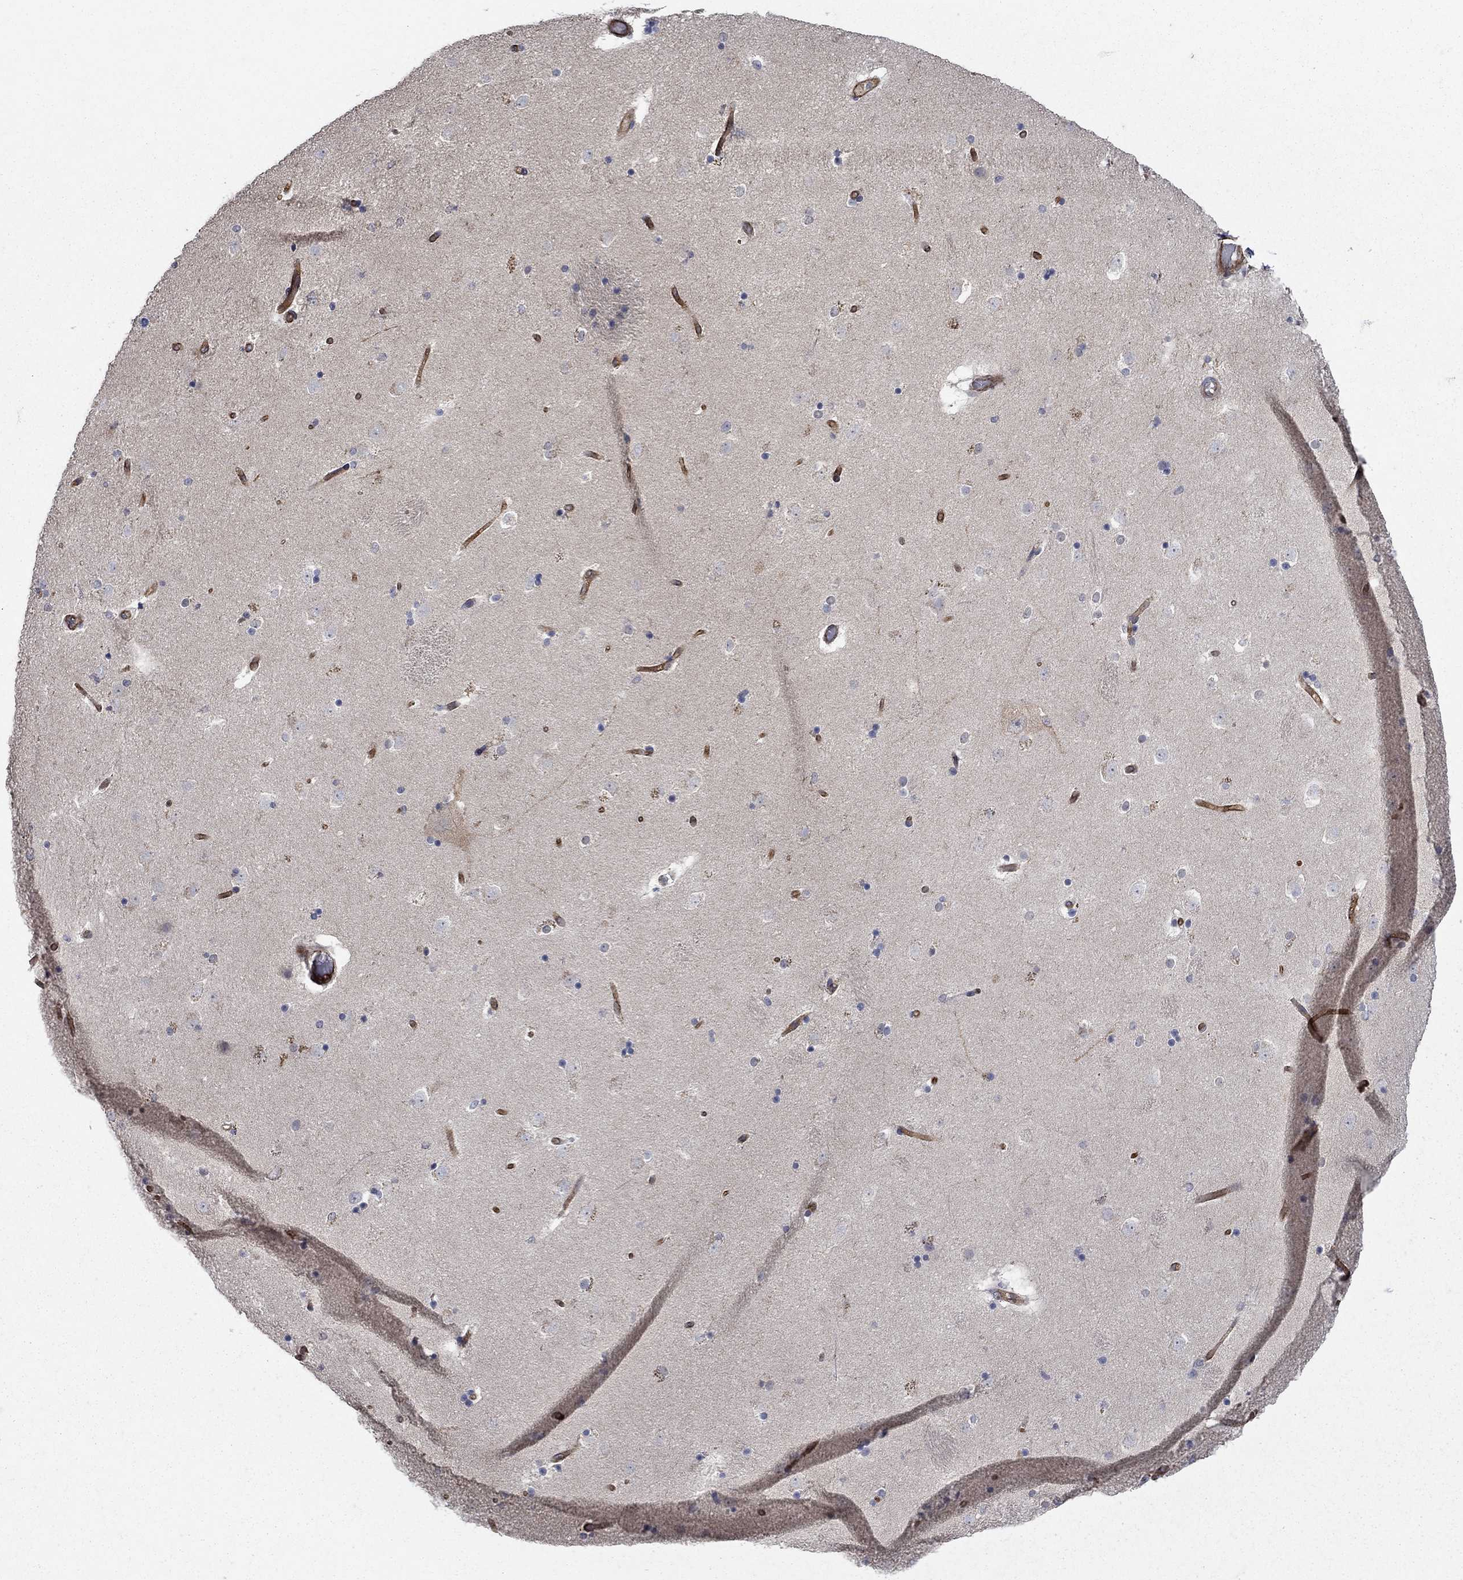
{"staining": {"intensity": "negative", "quantity": "none", "location": "none"}, "tissue": "caudate", "cell_type": "Glial cells", "image_type": "normal", "snomed": [{"axis": "morphology", "description": "Normal tissue, NOS"}, {"axis": "topography", "description": "Lateral ventricle wall"}], "caption": "Immunohistochemical staining of normal human caudate demonstrates no significant expression in glial cells. The staining was performed using DAB (3,3'-diaminobenzidine) to visualize the protein expression in brown, while the nuclei were stained in blue with hematoxylin (Magnification: 20x).", "gene": "SLC7A1", "patient": {"sex": "male", "age": 51}}